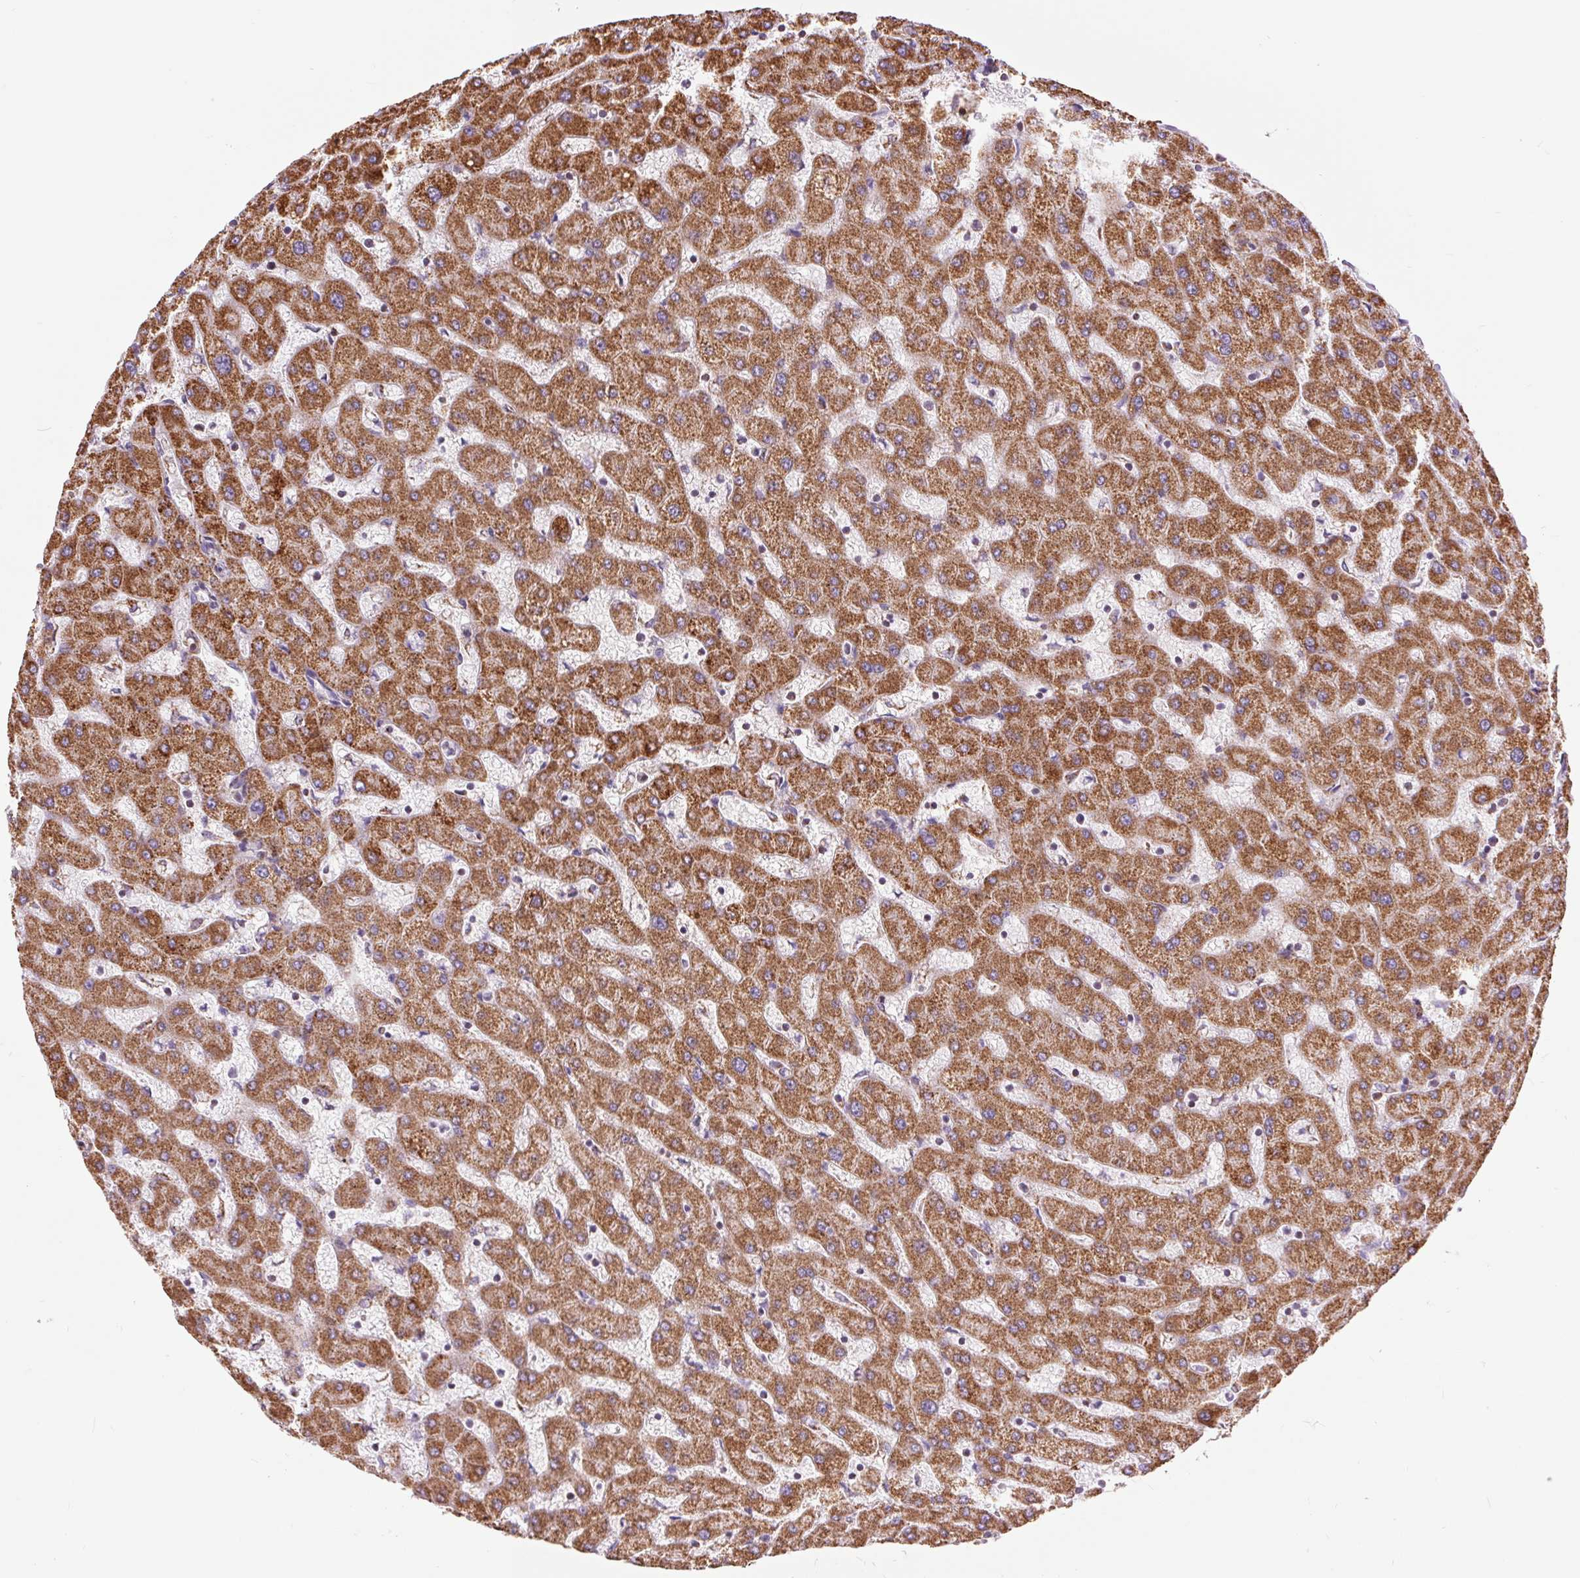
{"staining": {"intensity": "moderate", "quantity": ">75%", "location": "cytoplasmic/membranous"}, "tissue": "liver", "cell_type": "Cholangiocytes", "image_type": "normal", "snomed": [{"axis": "morphology", "description": "Normal tissue, NOS"}, {"axis": "topography", "description": "Liver"}], "caption": "IHC staining of benign liver, which displays medium levels of moderate cytoplasmic/membranous expression in about >75% of cholangiocytes indicating moderate cytoplasmic/membranous protein staining. The staining was performed using DAB (3,3'-diaminobenzidine) (brown) for protein detection and nuclei were counterstained in hematoxylin (blue).", "gene": "ATP5PB", "patient": {"sex": "female", "age": 63}}